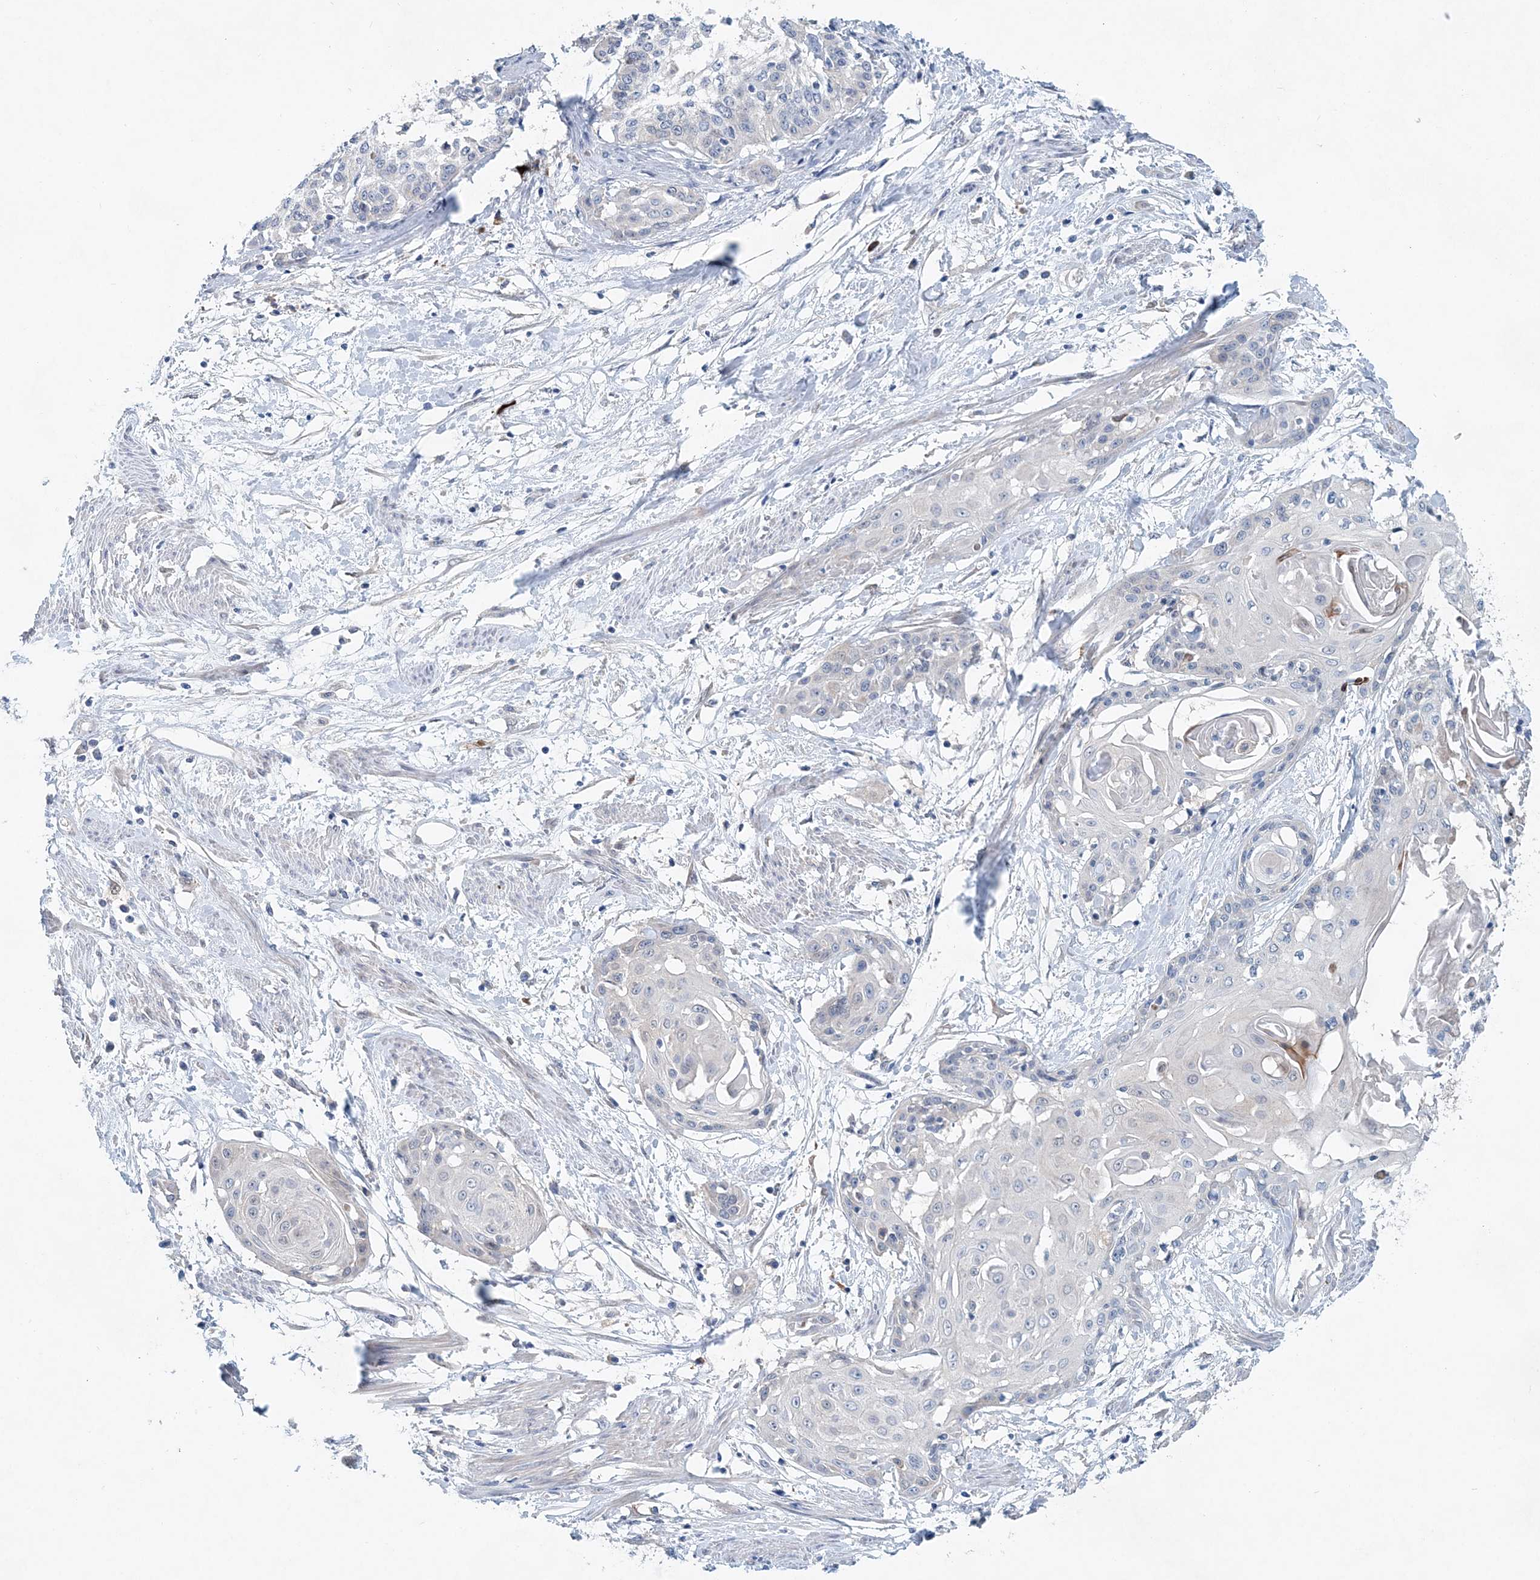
{"staining": {"intensity": "negative", "quantity": "none", "location": "none"}, "tissue": "cervical cancer", "cell_type": "Tumor cells", "image_type": "cancer", "snomed": [{"axis": "morphology", "description": "Squamous cell carcinoma, NOS"}, {"axis": "topography", "description": "Cervix"}], "caption": "A high-resolution micrograph shows IHC staining of cervical cancer (squamous cell carcinoma), which shows no significant staining in tumor cells.", "gene": "PFN2", "patient": {"sex": "female", "age": 57}}